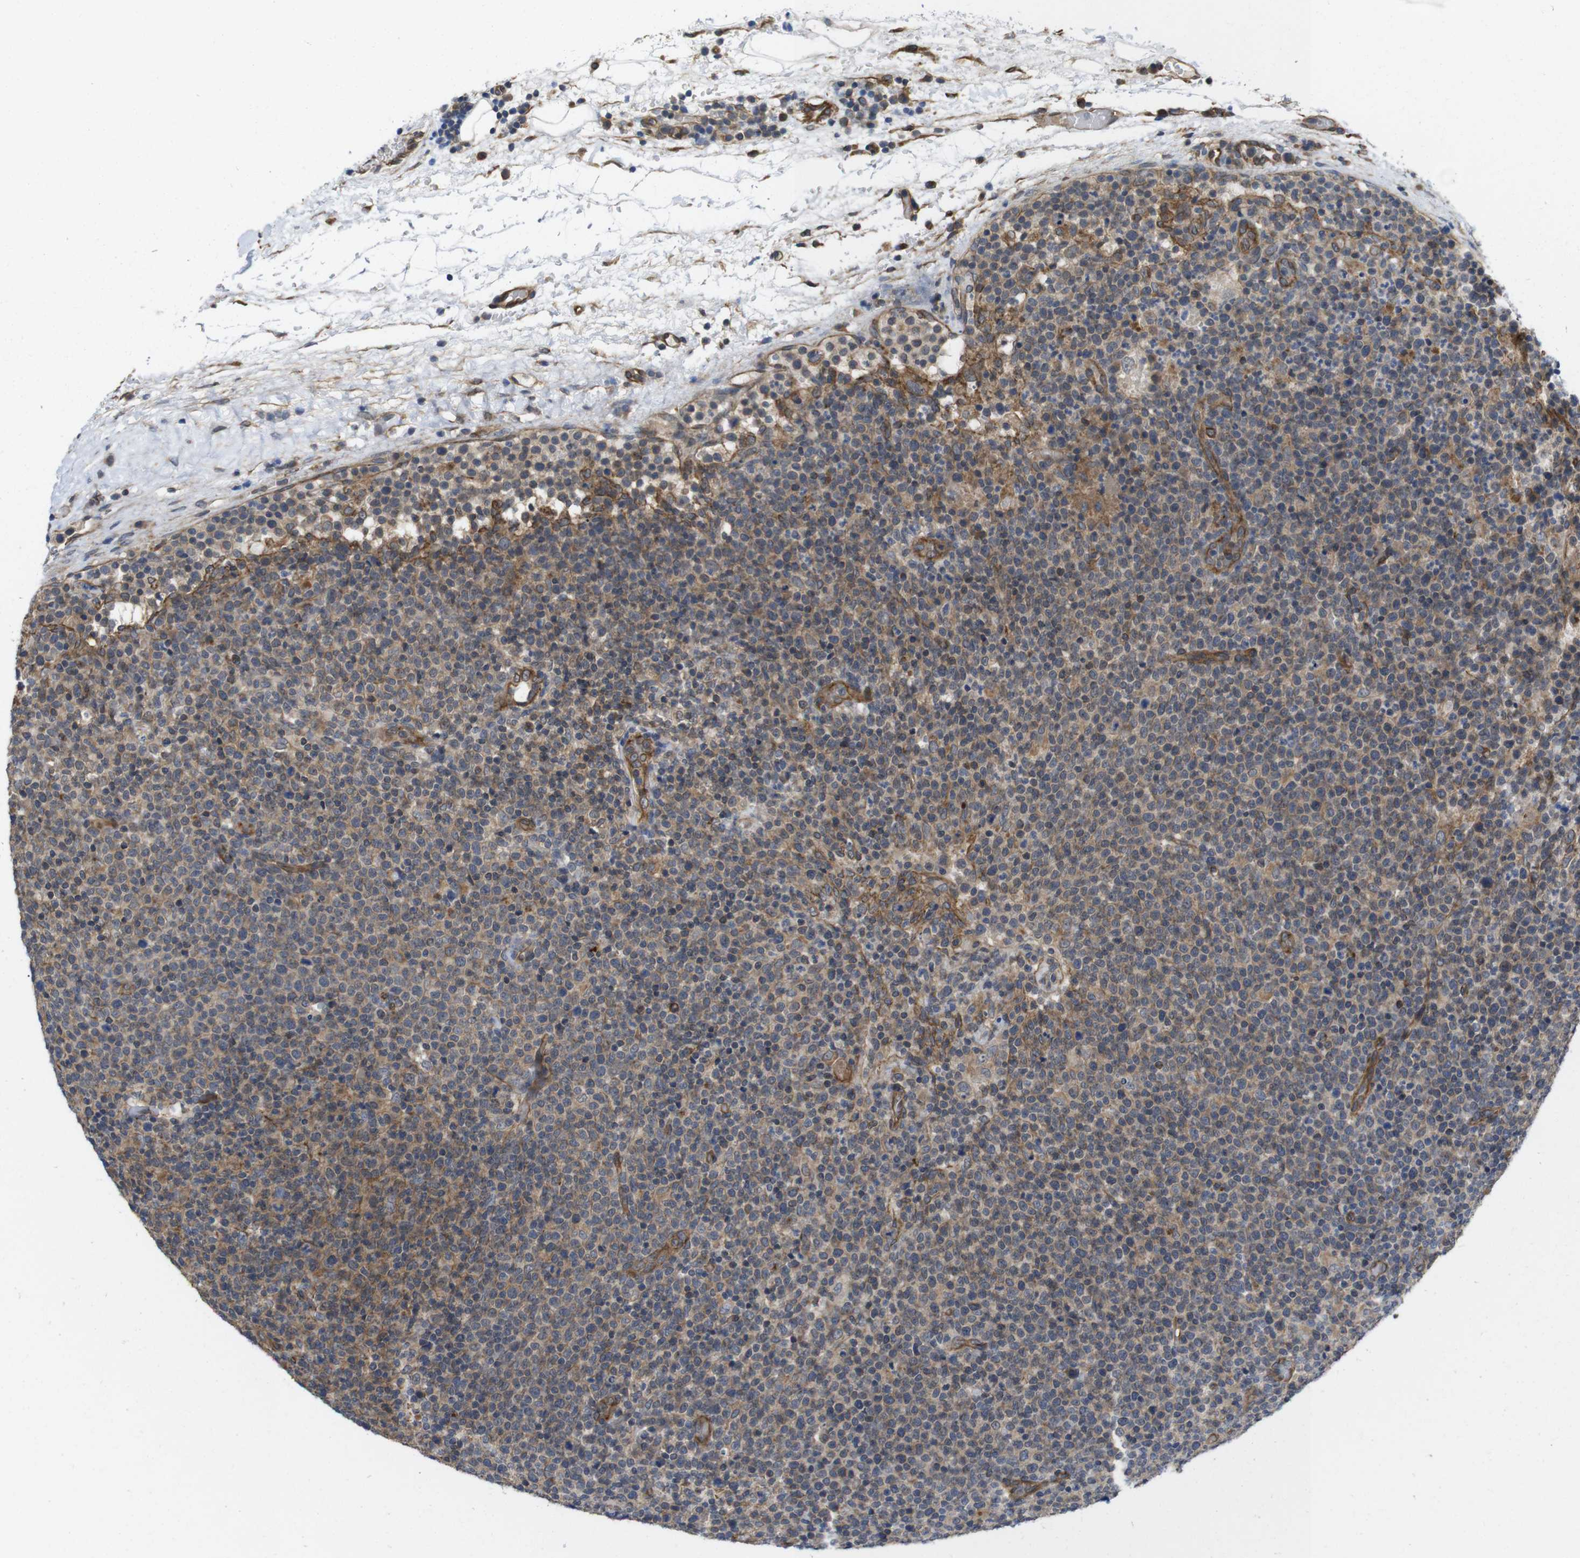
{"staining": {"intensity": "weak", "quantity": ">75%", "location": "cytoplasmic/membranous"}, "tissue": "lymphoma", "cell_type": "Tumor cells", "image_type": "cancer", "snomed": [{"axis": "morphology", "description": "Malignant lymphoma, non-Hodgkin's type, High grade"}, {"axis": "topography", "description": "Lymph node"}], "caption": "Immunohistochemical staining of high-grade malignant lymphoma, non-Hodgkin's type demonstrates low levels of weak cytoplasmic/membranous protein staining in about >75% of tumor cells. (DAB (3,3'-diaminobenzidine) IHC with brightfield microscopy, high magnification).", "gene": "ZDHHC5", "patient": {"sex": "male", "age": 61}}